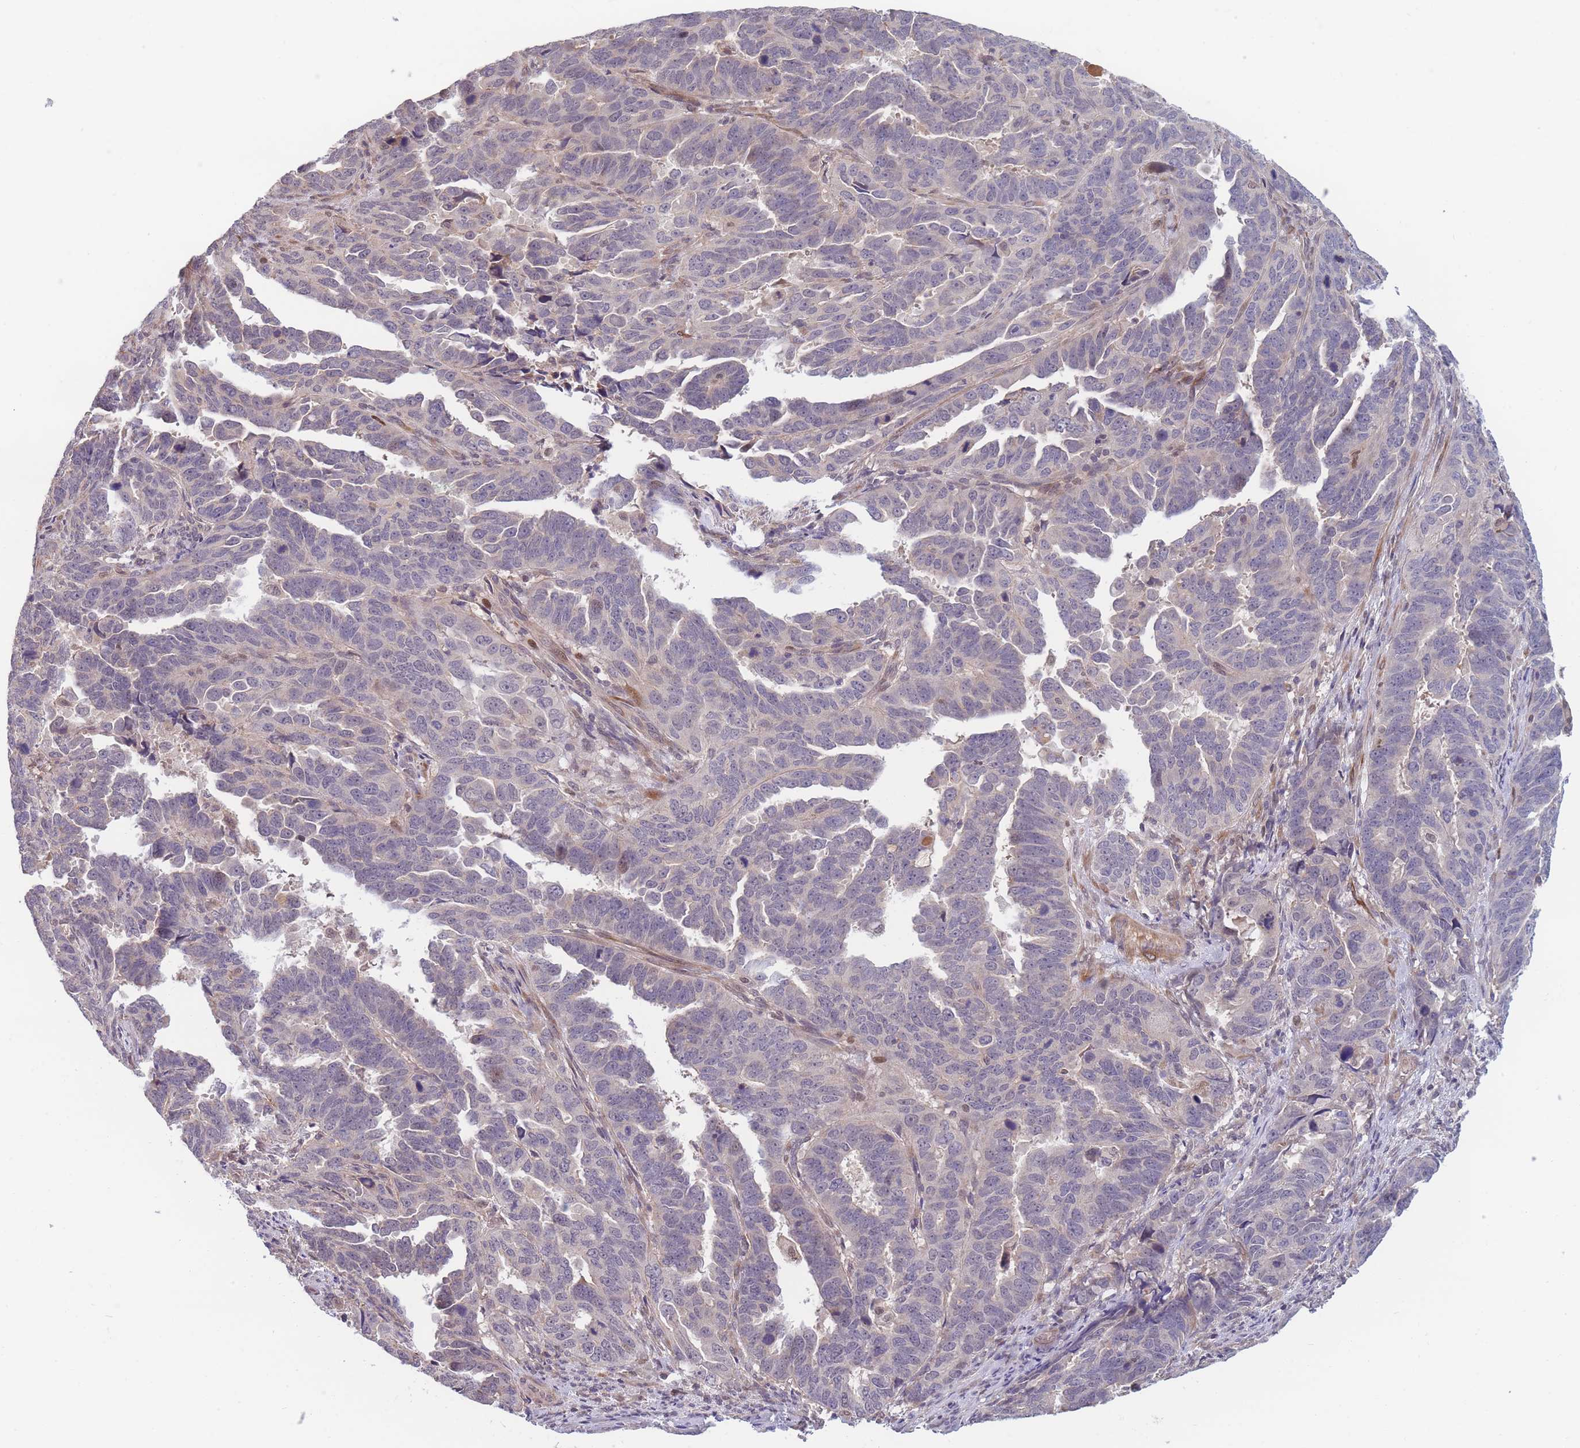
{"staining": {"intensity": "negative", "quantity": "none", "location": "none"}, "tissue": "endometrial cancer", "cell_type": "Tumor cells", "image_type": "cancer", "snomed": [{"axis": "morphology", "description": "Adenocarcinoma, NOS"}, {"axis": "topography", "description": "Endometrium"}], "caption": "Immunohistochemistry of human adenocarcinoma (endometrial) demonstrates no expression in tumor cells.", "gene": "FAM153A", "patient": {"sex": "female", "age": 65}}